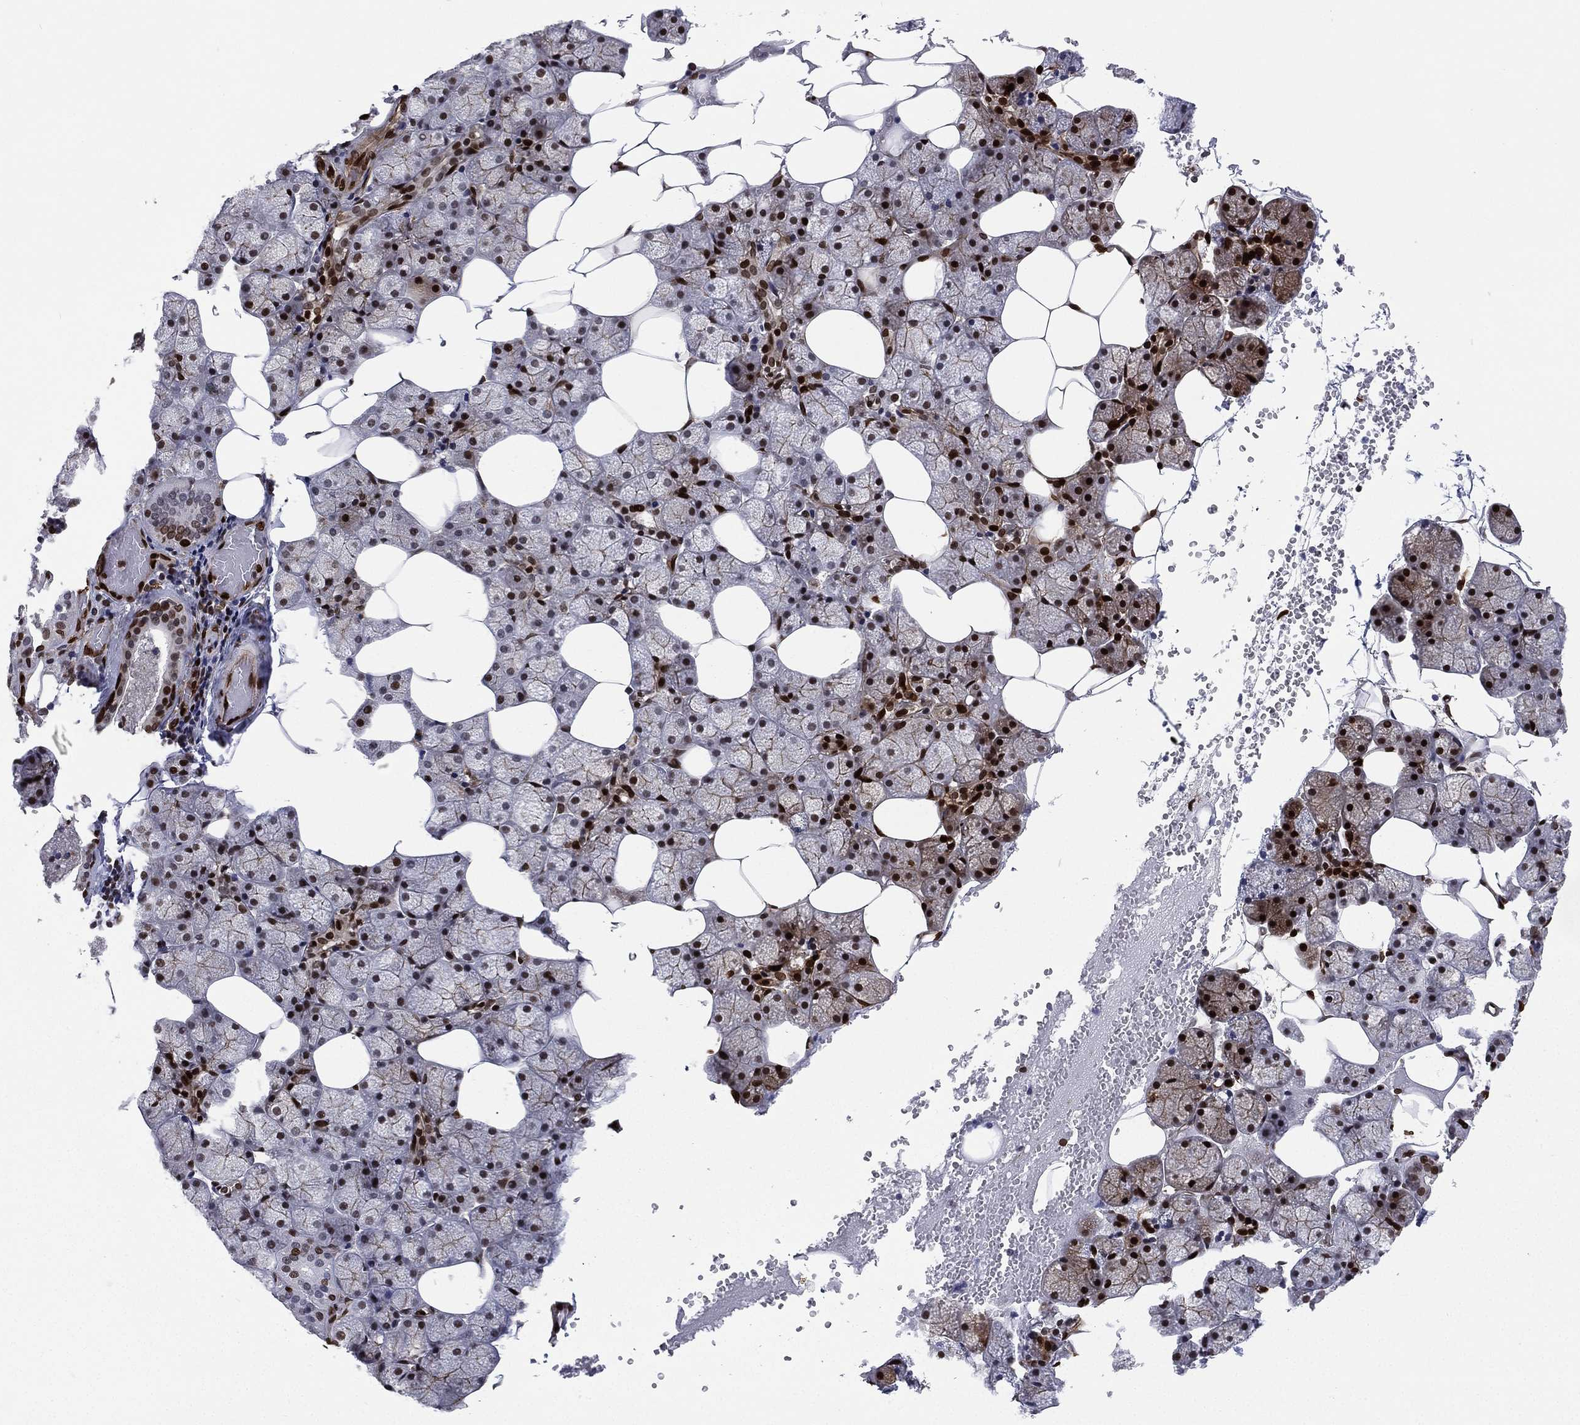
{"staining": {"intensity": "strong", "quantity": "25%-75%", "location": "nuclear"}, "tissue": "salivary gland", "cell_type": "Glandular cells", "image_type": "normal", "snomed": [{"axis": "morphology", "description": "Normal tissue, NOS"}, {"axis": "topography", "description": "Salivary gland"}], "caption": "Protein analysis of unremarkable salivary gland demonstrates strong nuclear positivity in approximately 25%-75% of glandular cells. (DAB IHC with brightfield microscopy, high magnification).", "gene": "LMNB1", "patient": {"sex": "male", "age": 38}}